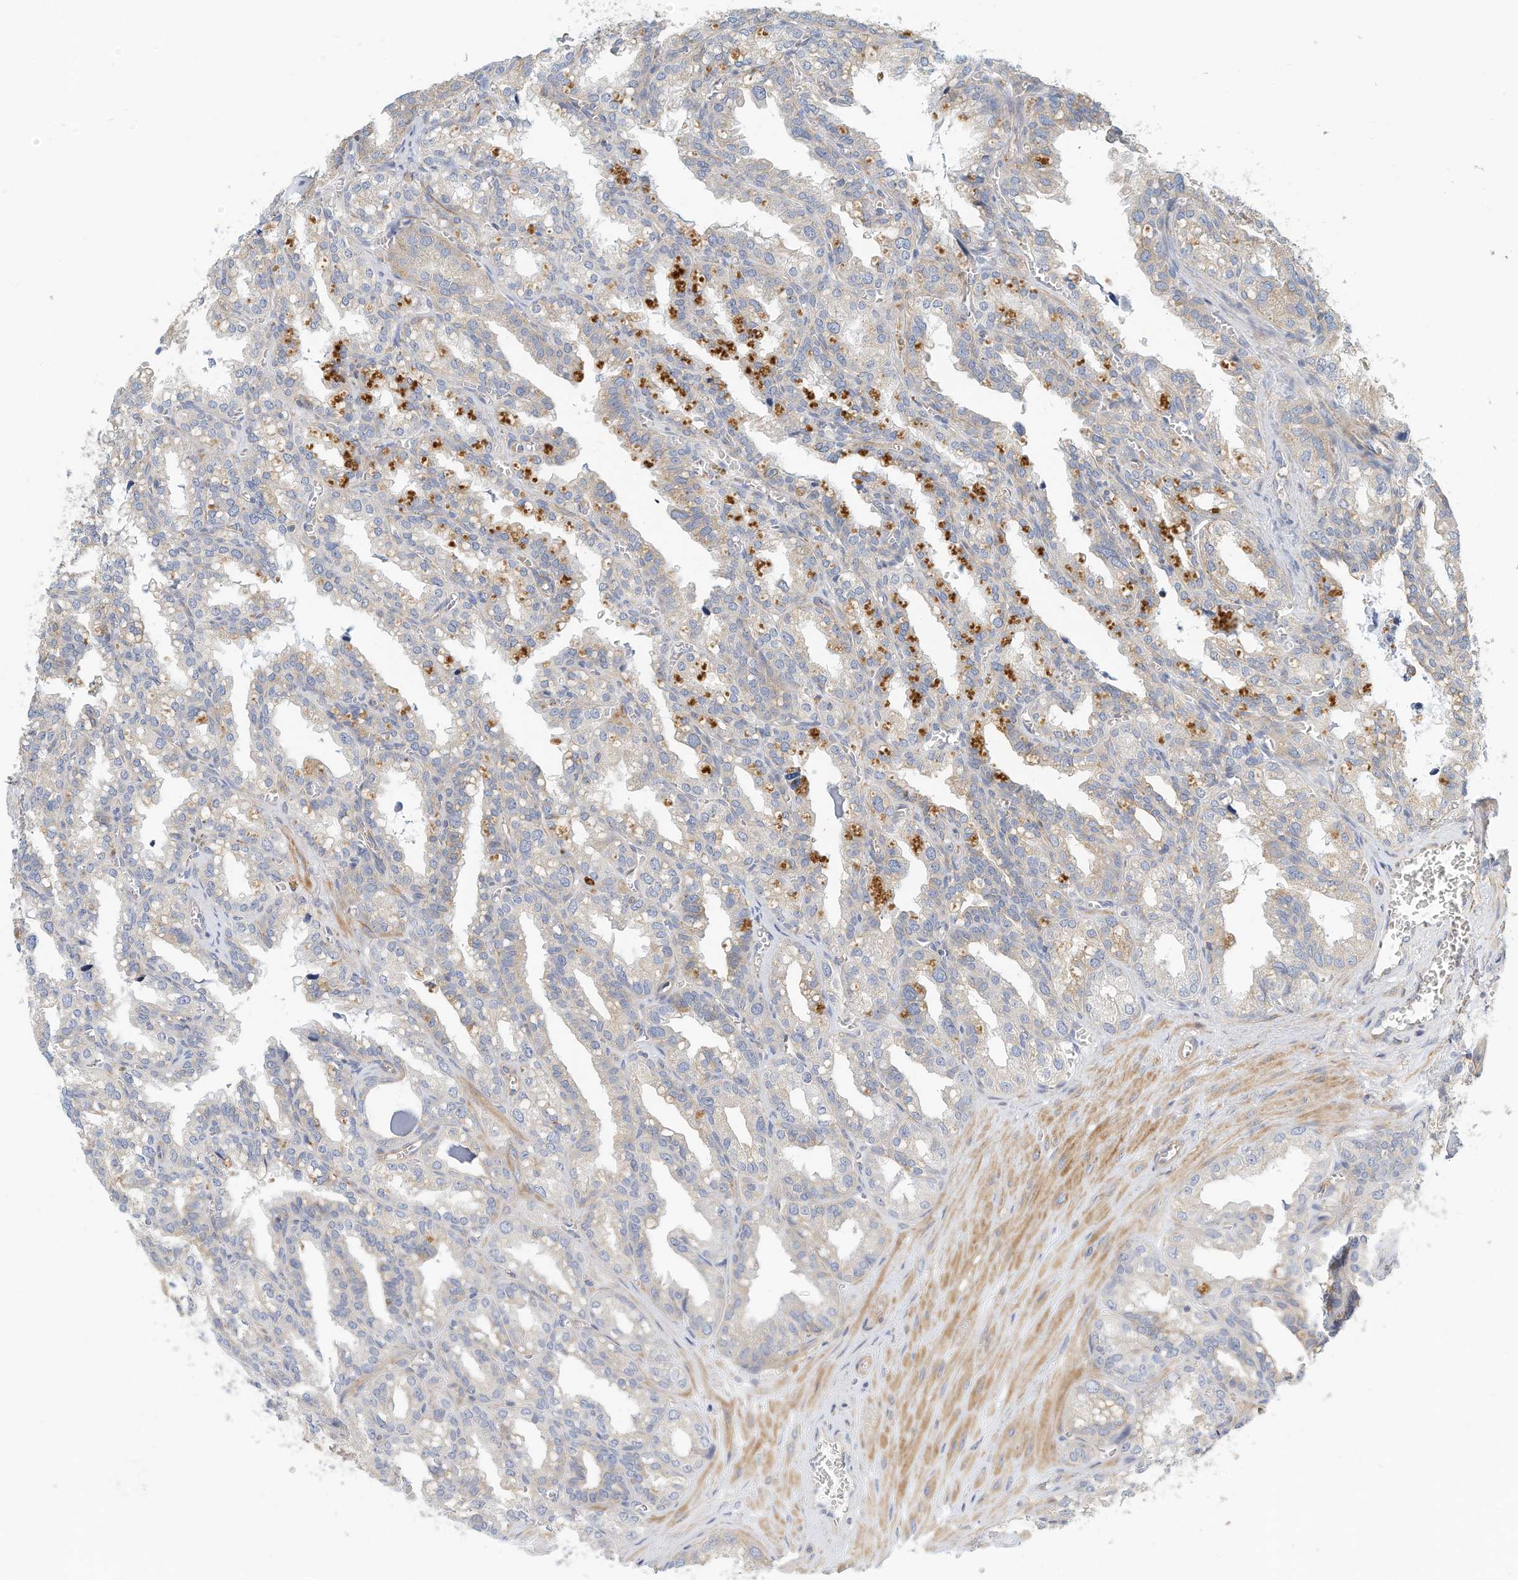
{"staining": {"intensity": "moderate", "quantity": "<25%", "location": "cytoplasmic/membranous"}, "tissue": "seminal vesicle", "cell_type": "Glandular cells", "image_type": "normal", "snomed": [{"axis": "morphology", "description": "Normal tissue, NOS"}, {"axis": "topography", "description": "Prostate"}, {"axis": "topography", "description": "Seminal veicle"}], "caption": "Seminal vesicle stained with IHC shows moderate cytoplasmic/membranous positivity in about <25% of glandular cells.", "gene": "MICAL1", "patient": {"sex": "male", "age": 51}}